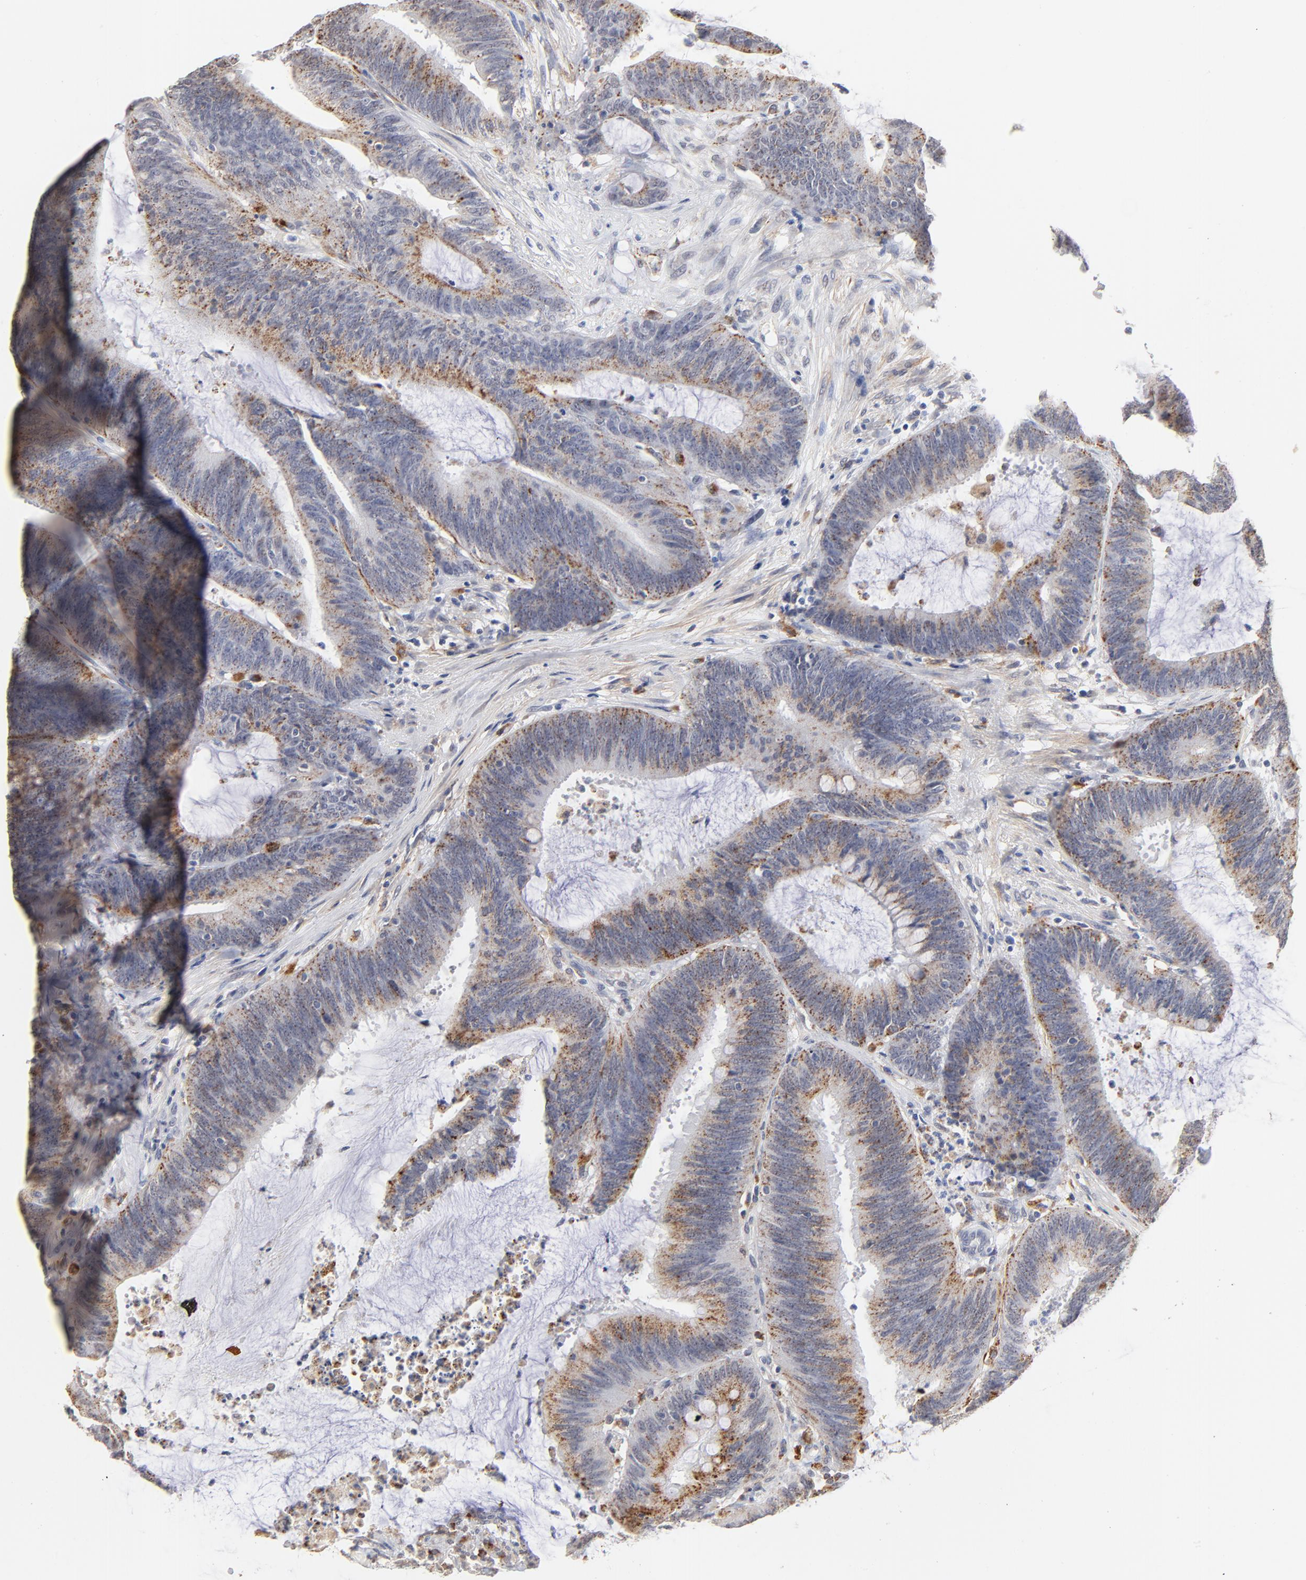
{"staining": {"intensity": "moderate", "quantity": ">75%", "location": "cytoplasmic/membranous"}, "tissue": "colorectal cancer", "cell_type": "Tumor cells", "image_type": "cancer", "snomed": [{"axis": "morphology", "description": "Adenocarcinoma, NOS"}, {"axis": "topography", "description": "Rectum"}], "caption": "Immunohistochemistry (IHC) micrograph of neoplastic tissue: human colorectal cancer (adenocarcinoma) stained using immunohistochemistry shows medium levels of moderate protein expression localized specifically in the cytoplasmic/membranous of tumor cells, appearing as a cytoplasmic/membranous brown color.", "gene": "LTBP2", "patient": {"sex": "female", "age": 66}}